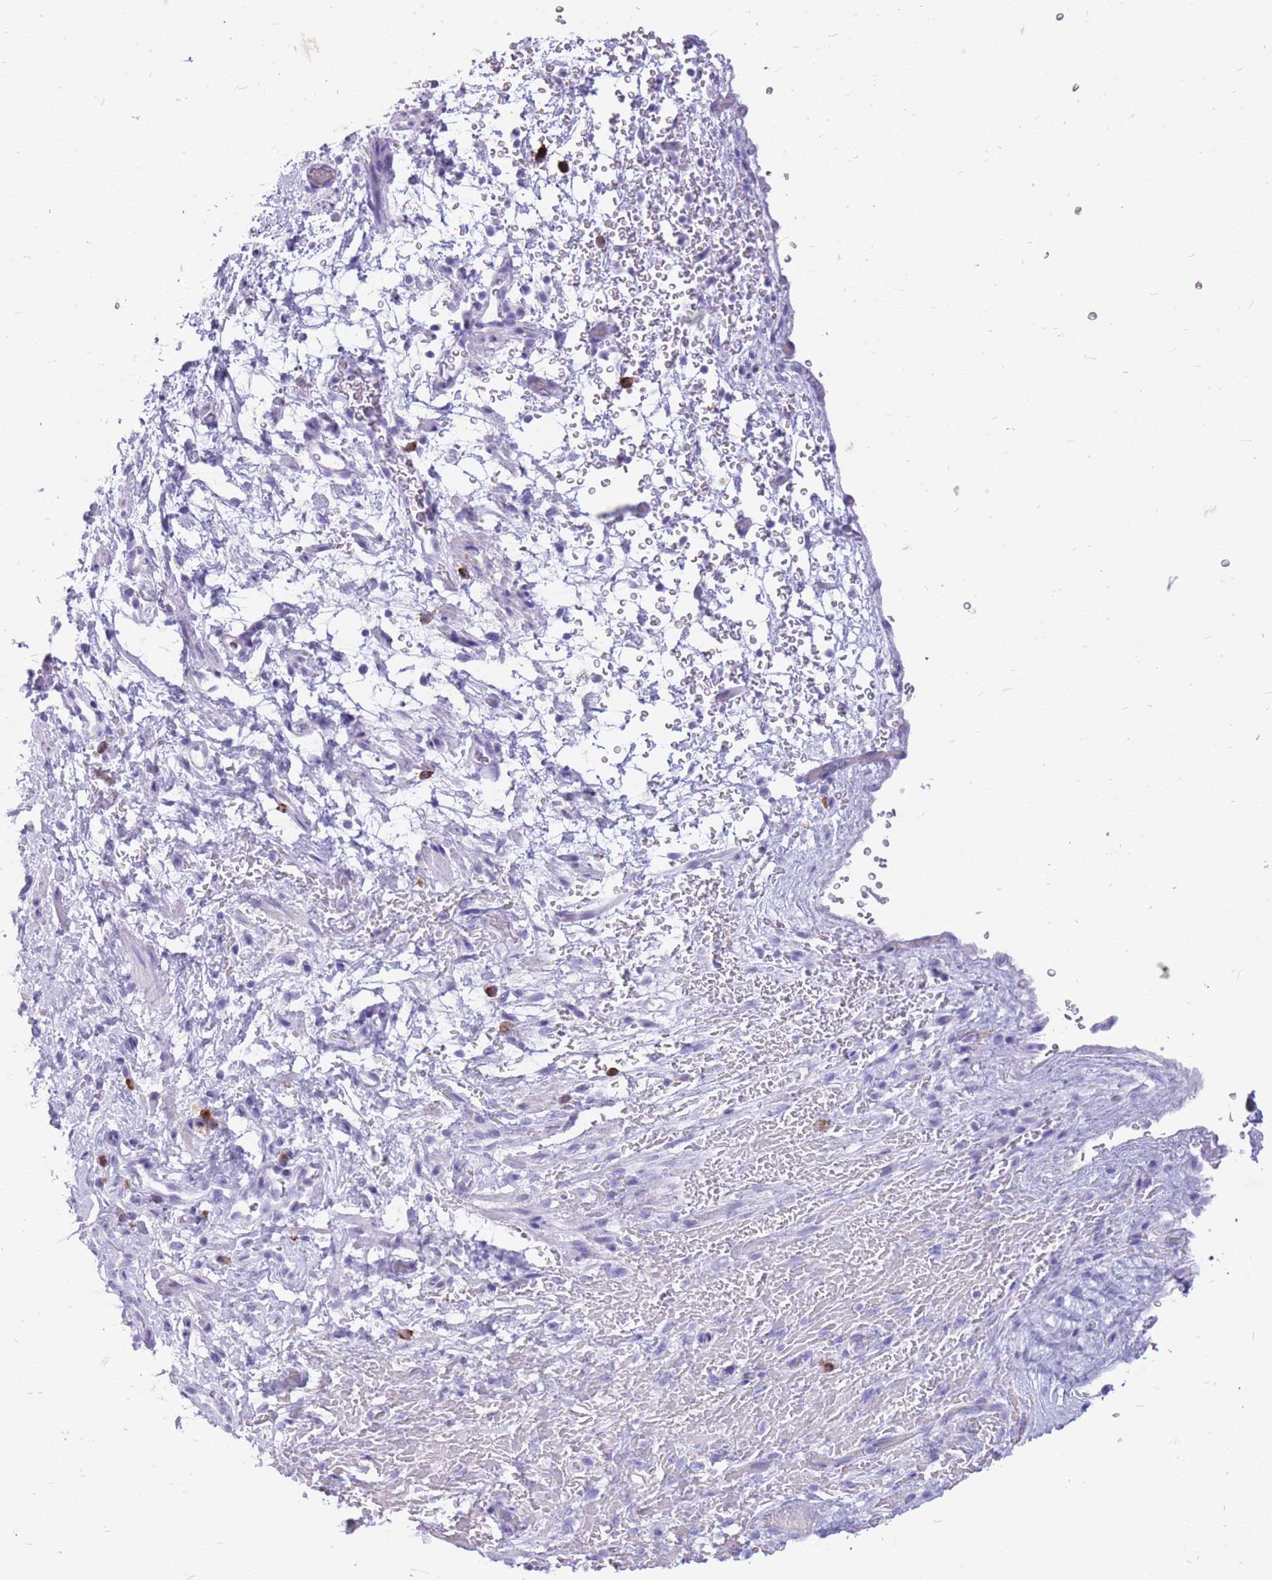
{"staining": {"intensity": "negative", "quantity": "none", "location": "none"}, "tissue": "smooth muscle", "cell_type": "Smooth muscle cells", "image_type": "normal", "snomed": [{"axis": "morphology", "description": "Normal tissue, NOS"}, {"axis": "topography", "description": "Smooth muscle"}, {"axis": "topography", "description": "Peripheral nerve tissue"}], "caption": "An immunohistochemistry photomicrograph of normal smooth muscle is shown. There is no staining in smooth muscle cells of smooth muscle.", "gene": "ZFP37", "patient": {"sex": "male", "age": 69}}